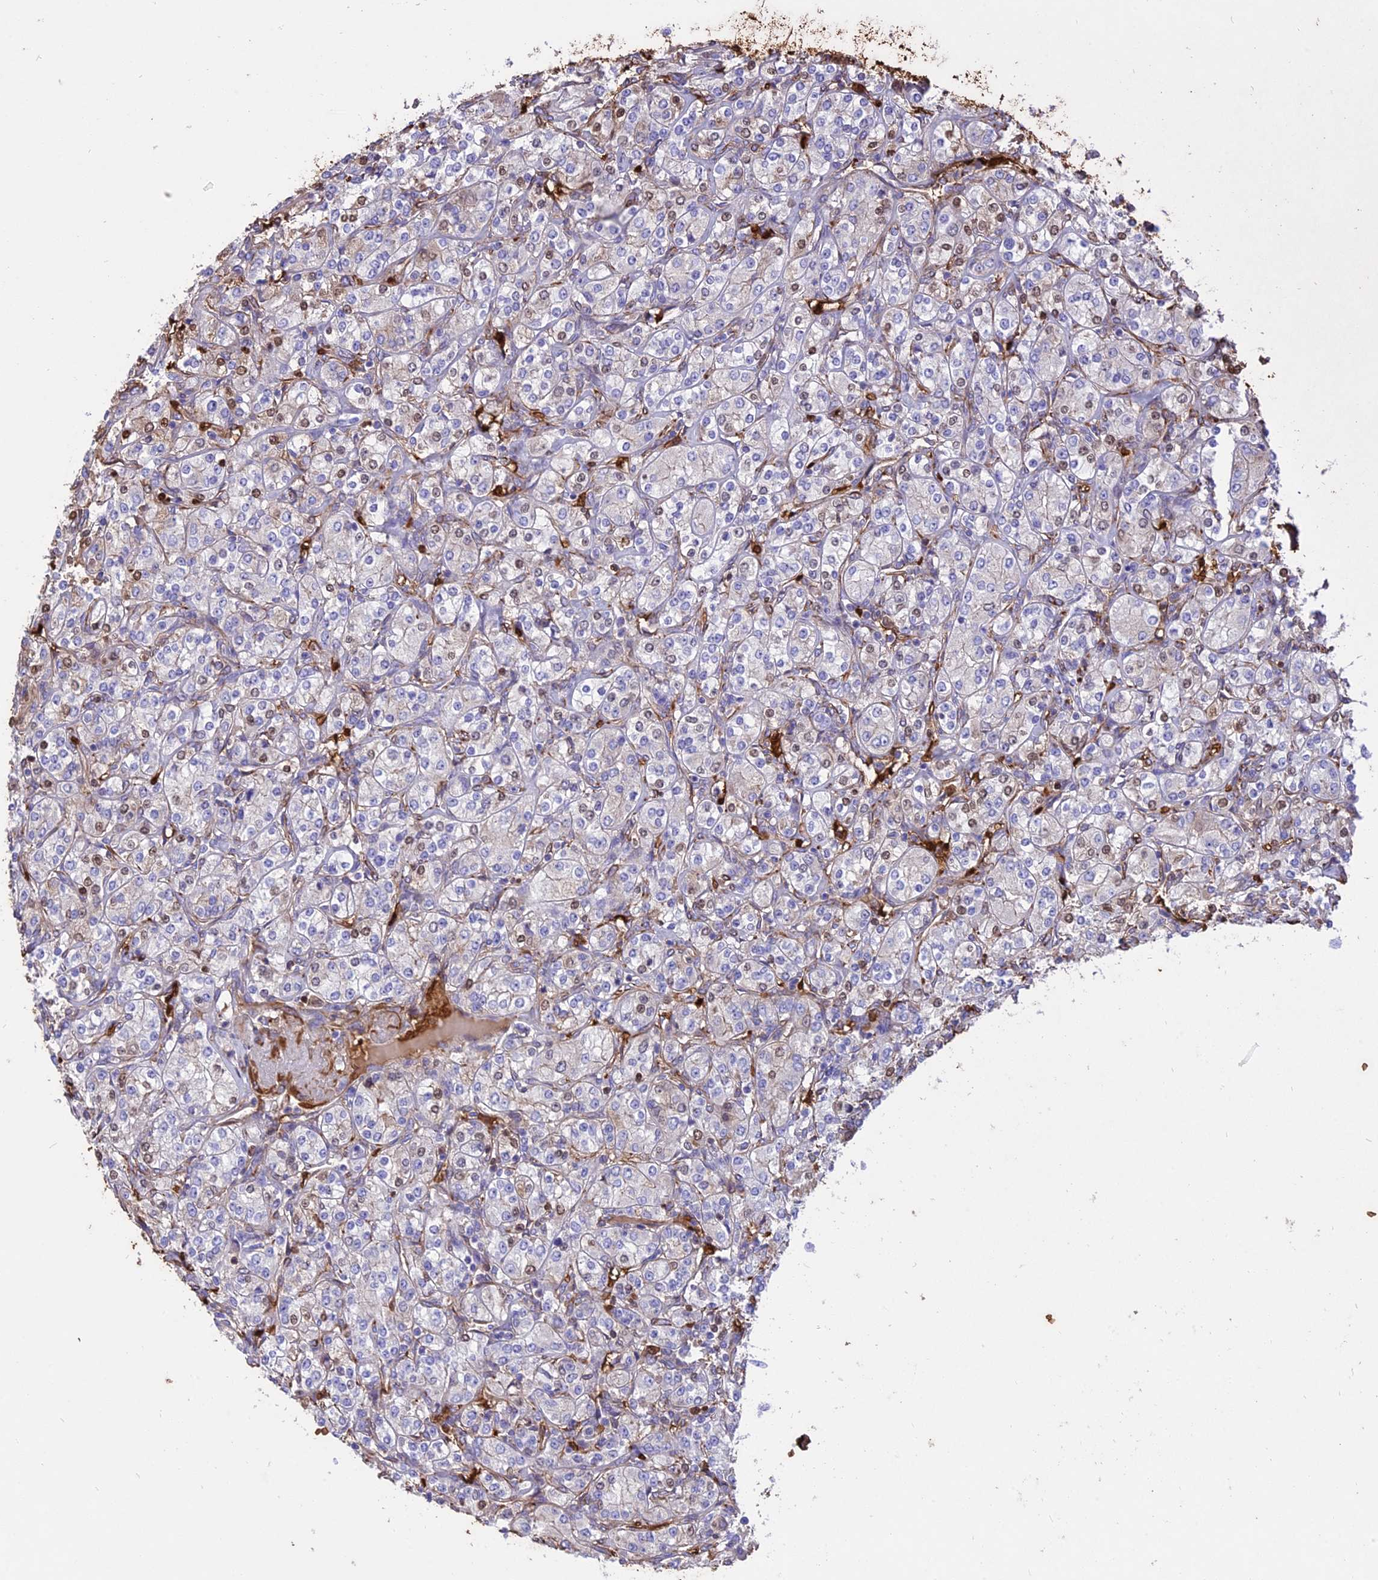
{"staining": {"intensity": "moderate", "quantity": "<25%", "location": "cytoplasmic/membranous,nuclear"}, "tissue": "renal cancer", "cell_type": "Tumor cells", "image_type": "cancer", "snomed": [{"axis": "morphology", "description": "Adenocarcinoma, NOS"}, {"axis": "topography", "description": "Kidney"}], "caption": "Adenocarcinoma (renal) stained with DAB immunohistochemistry (IHC) exhibits low levels of moderate cytoplasmic/membranous and nuclear expression in approximately <25% of tumor cells. The staining was performed using DAB (3,3'-diaminobenzidine) to visualize the protein expression in brown, while the nuclei were stained in blue with hematoxylin (Magnification: 20x).", "gene": "TTC4", "patient": {"sex": "male", "age": 77}}